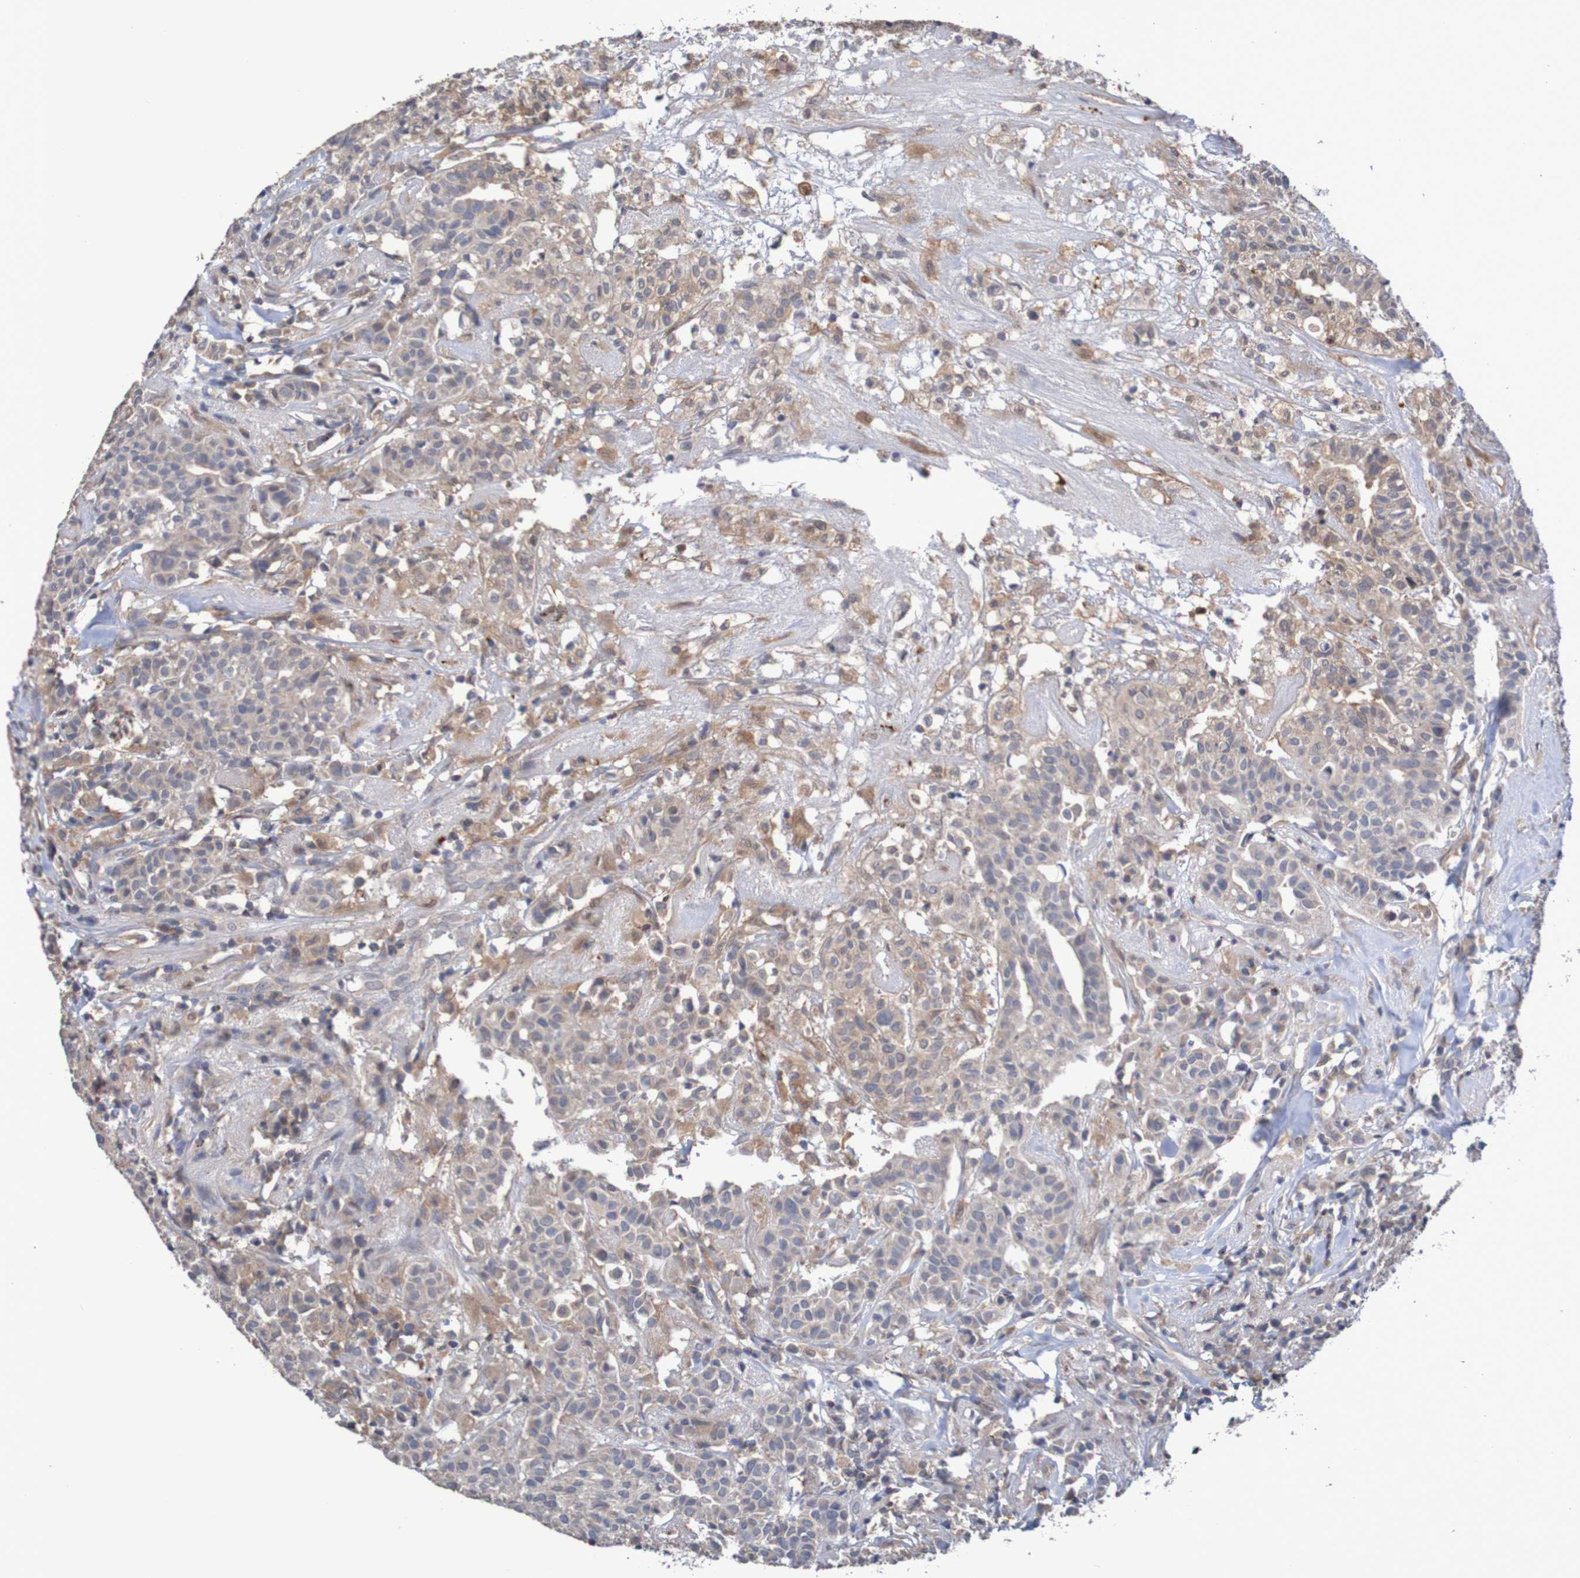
{"staining": {"intensity": "moderate", "quantity": "25%-75%", "location": "cytoplasmic/membranous"}, "tissue": "head and neck cancer", "cell_type": "Tumor cells", "image_type": "cancer", "snomed": [{"axis": "morphology", "description": "Adenocarcinoma, NOS"}, {"axis": "topography", "description": "Salivary gland"}, {"axis": "topography", "description": "Head-Neck"}], "caption": "Head and neck cancer stained with a brown dye shows moderate cytoplasmic/membranous positive positivity in about 25%-75% of tumor cells.", "gene": "C3orf18", "patient": {"sex": "female", "age": 65}}